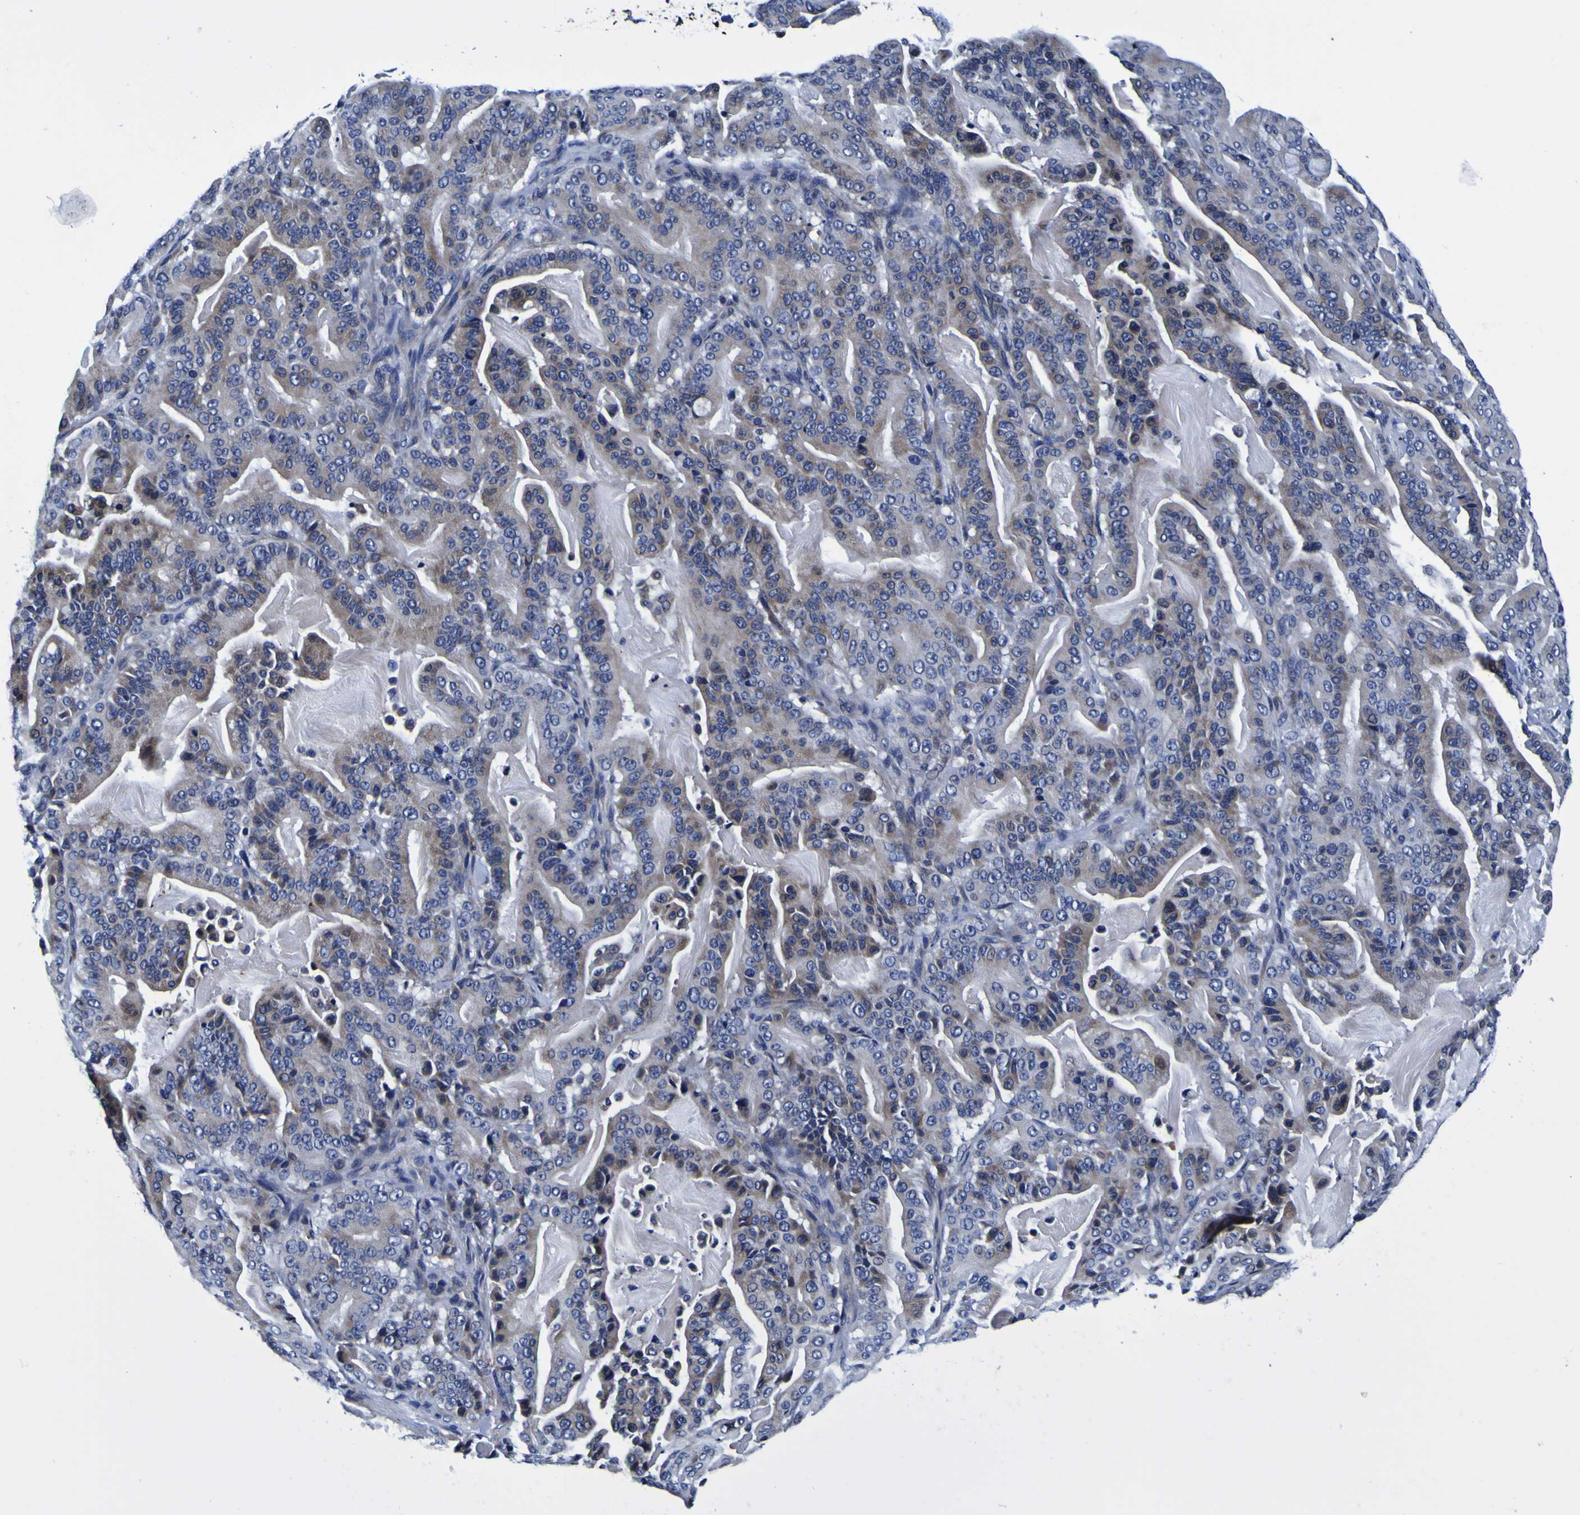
{"staining": {"intensity": "moderate", "quantity": "25%-75%", "location": "cytoplasmic/membranous"}, "tissue": "pancreatic cancer", "cell_type": "Tumor cells", "image_type": "cancer", "snomed": [{"axis": "morphology", "description": "Adenocarcinoma, NOS"}, {"axis": "topography", "description": "Pancreas"}], "caption": "Immunohistochemistry (IHC) image of pancreatic cancer (adenocarcinoma) stained for a protein (brown), which demonstrates medium levels of moderate cytoplasmic/membranous staining in approximately 25%-75% of tumor cells.", "gene": "PDLIM4", "patient": {"sex": "male", "age": 63}}